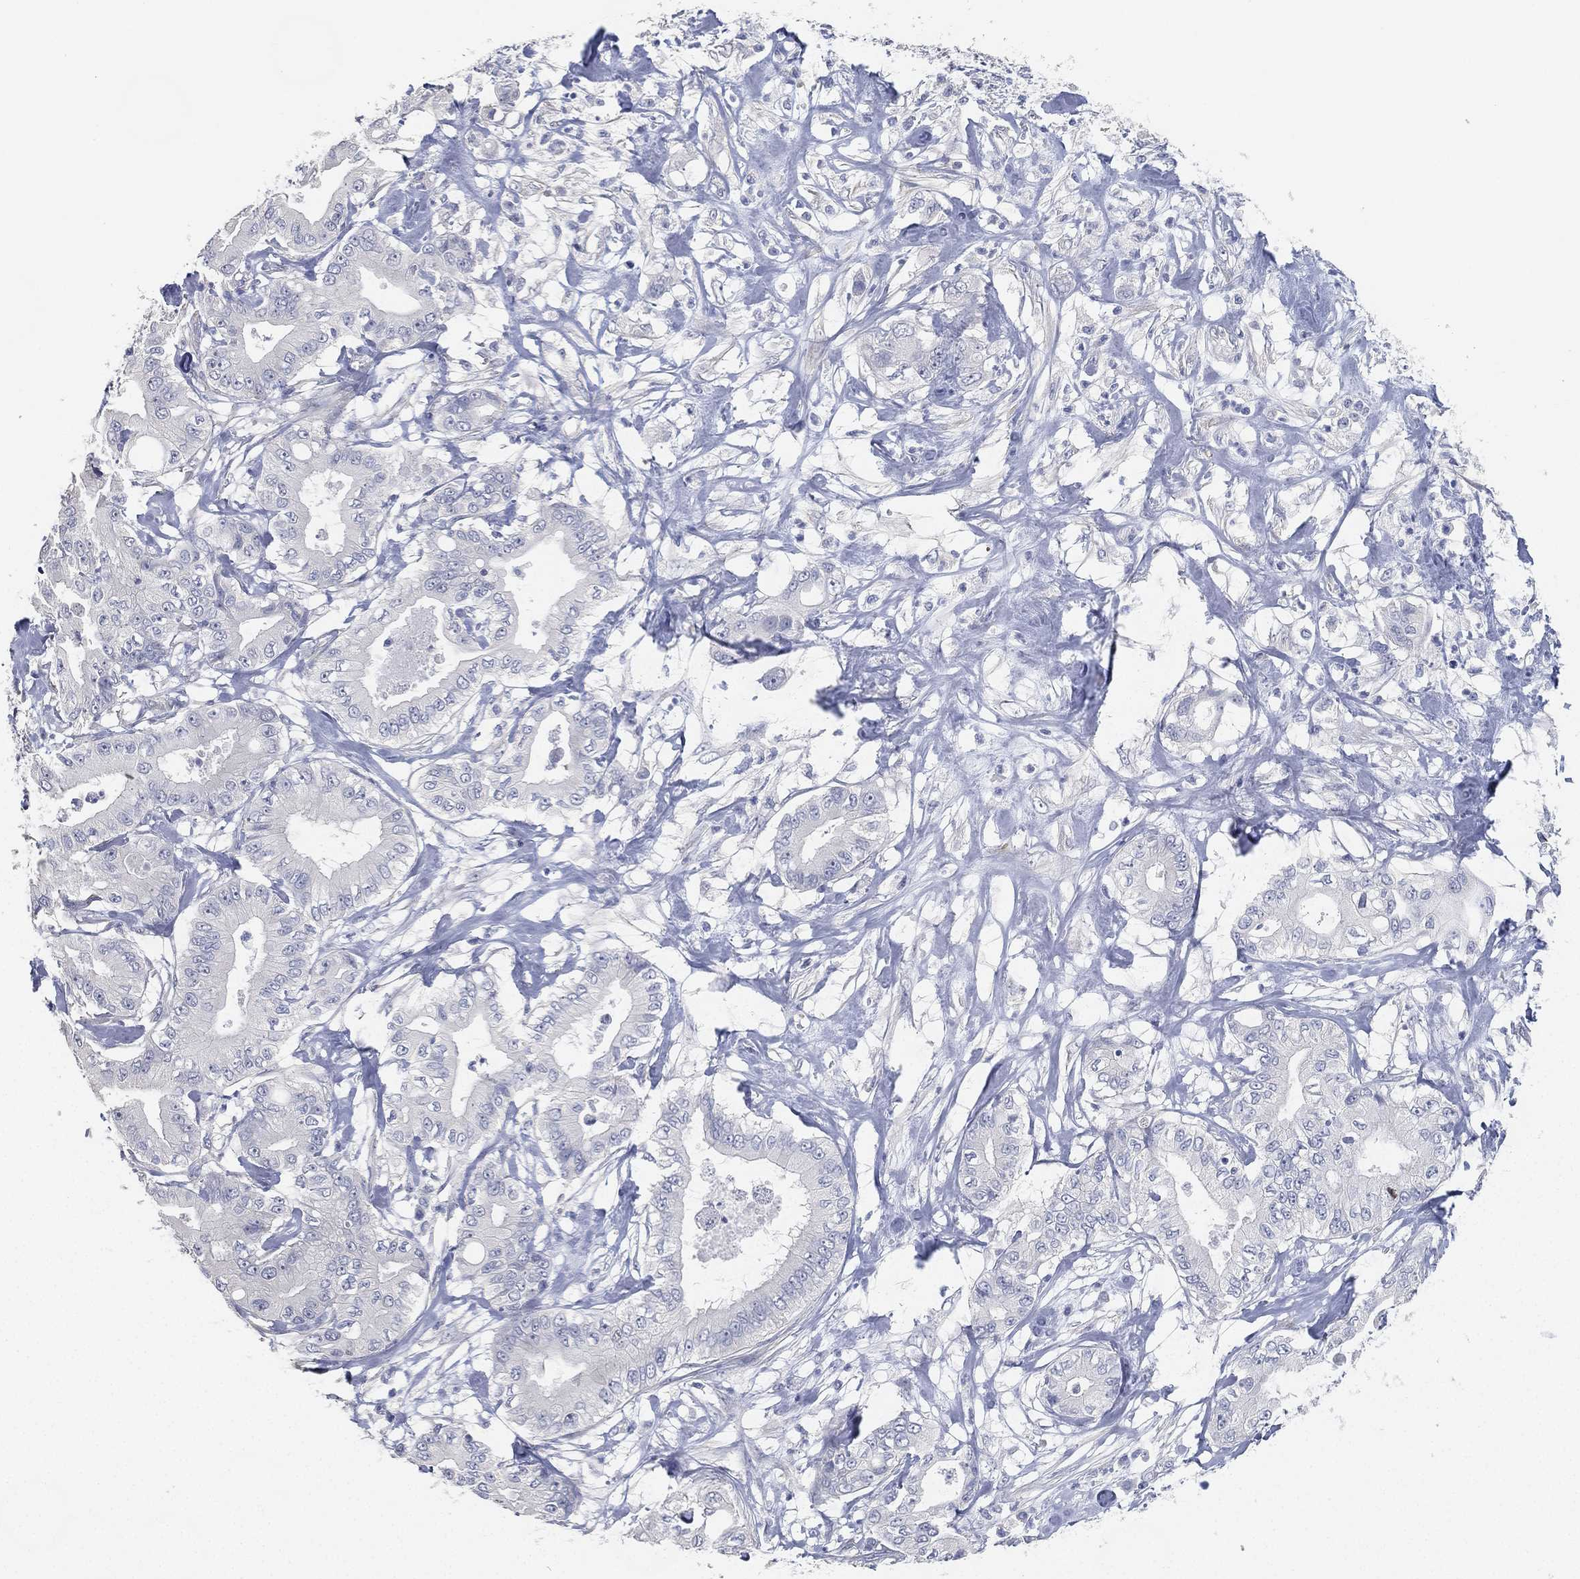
{"staining": {"intensity": "negative", "quantity": "none", "location": "none"}, "tissue": "pancreatic cancer", "cell_type": "Tumor cells", "image_type": "cancer", "snomed": [{"axis": "morphology", "description": "Adenocarcinoma, NOS"}, {"axis": "topography", "description": "Pancreas"}], "caption": "This is a photomicrograph of IHC staining of pancreatic cancer (adenocarcinoma), which shows no expression in tumor cells.", "gene": "FAM187B", "patient": {"sex": "male", "age": 71}}